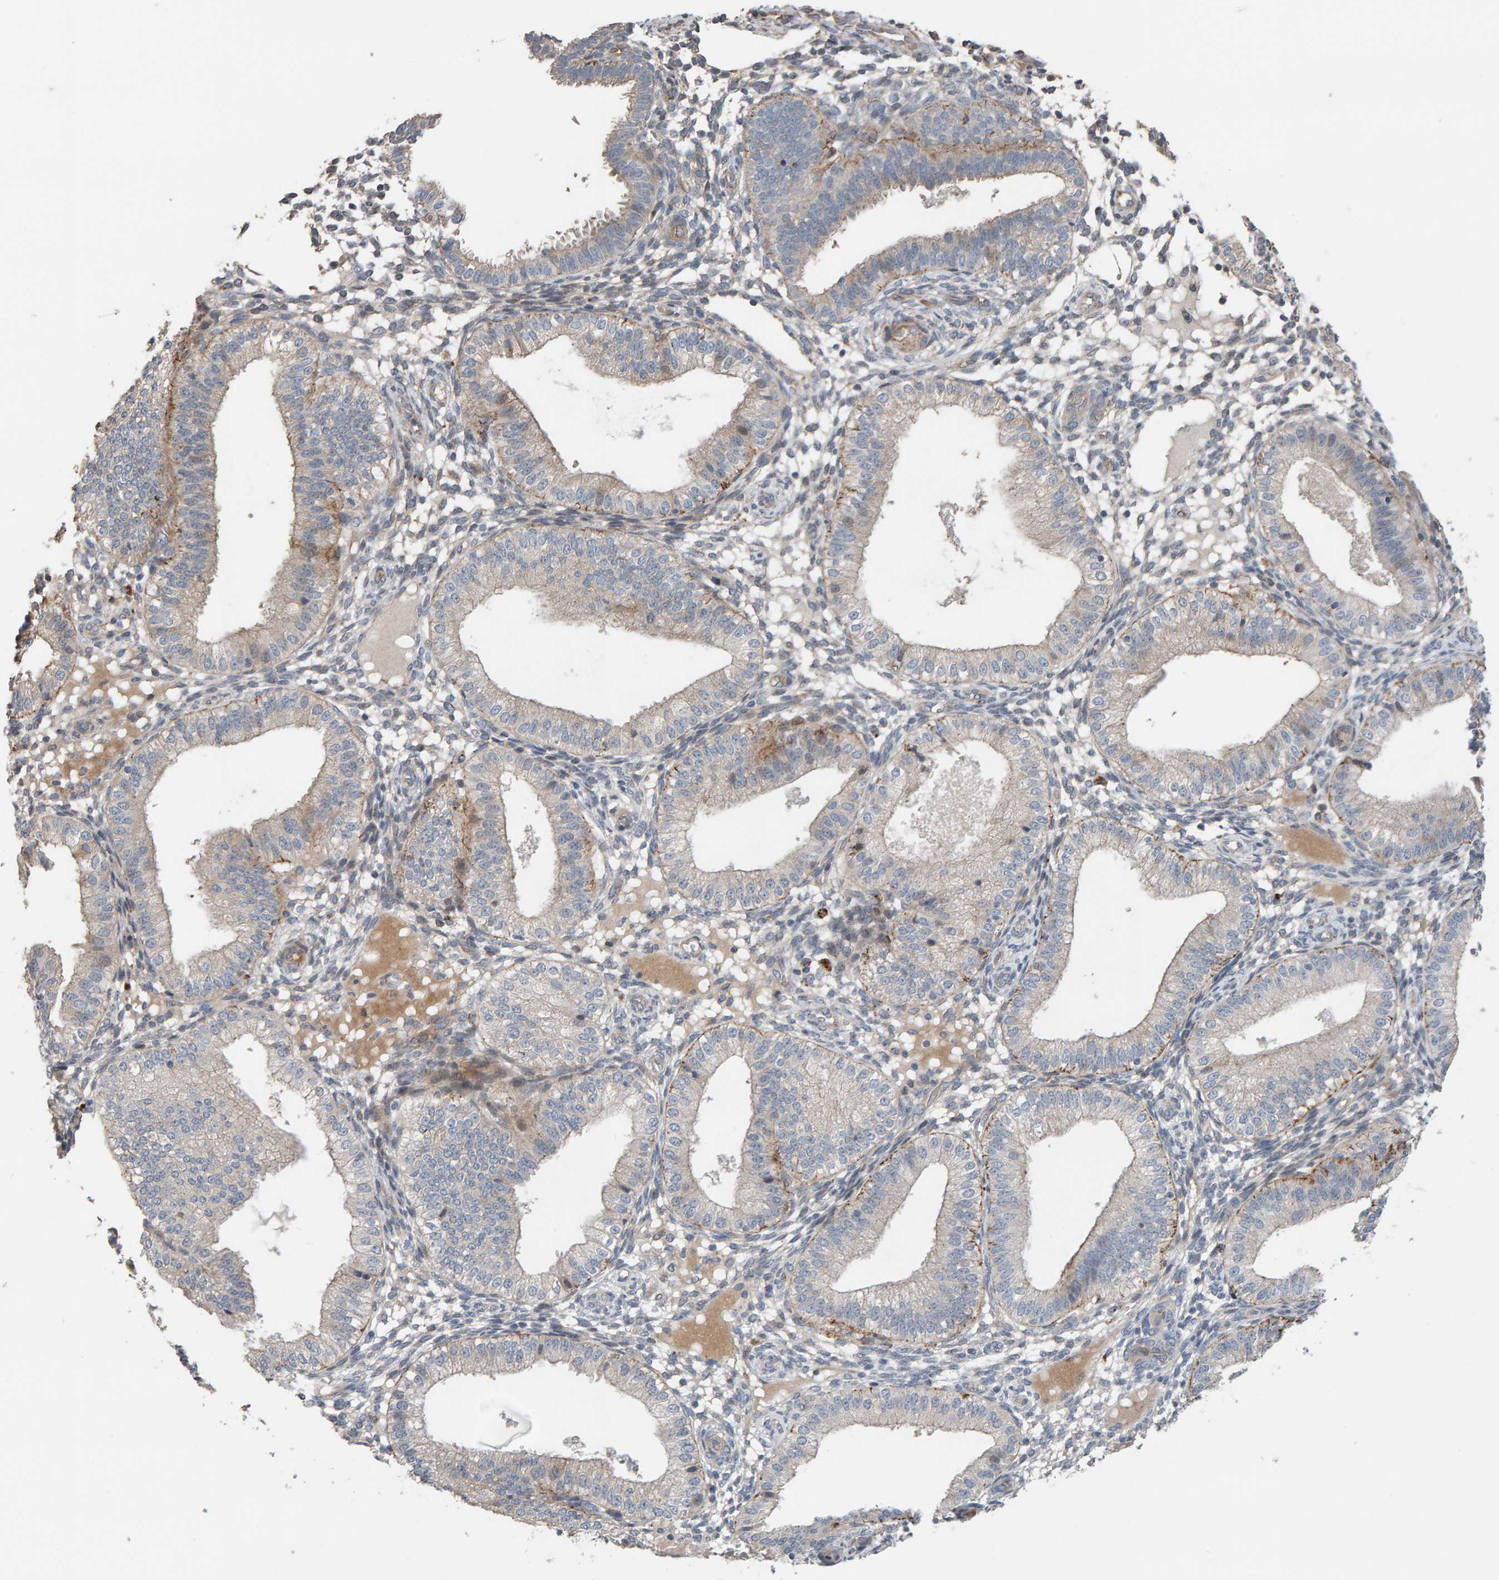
{"staining": {"intensity": "negative", "quantity": "none", "location": "none"}, "tissue": "endometrium", "cell_type": "Cells in endometrial stroma", "image_type": "normal", "snomed": [{"axis": "morphology", "description": "Normal tissue, NOS"}, {"axis": "topography", "description": "Endometrium"}], "caption": "Protein analysis of unremarkable endometrium displays no significant positivity in cells in endometrial stroma.", "gene": "IPPK", "patient": {"sex": "female", "age": 39}}